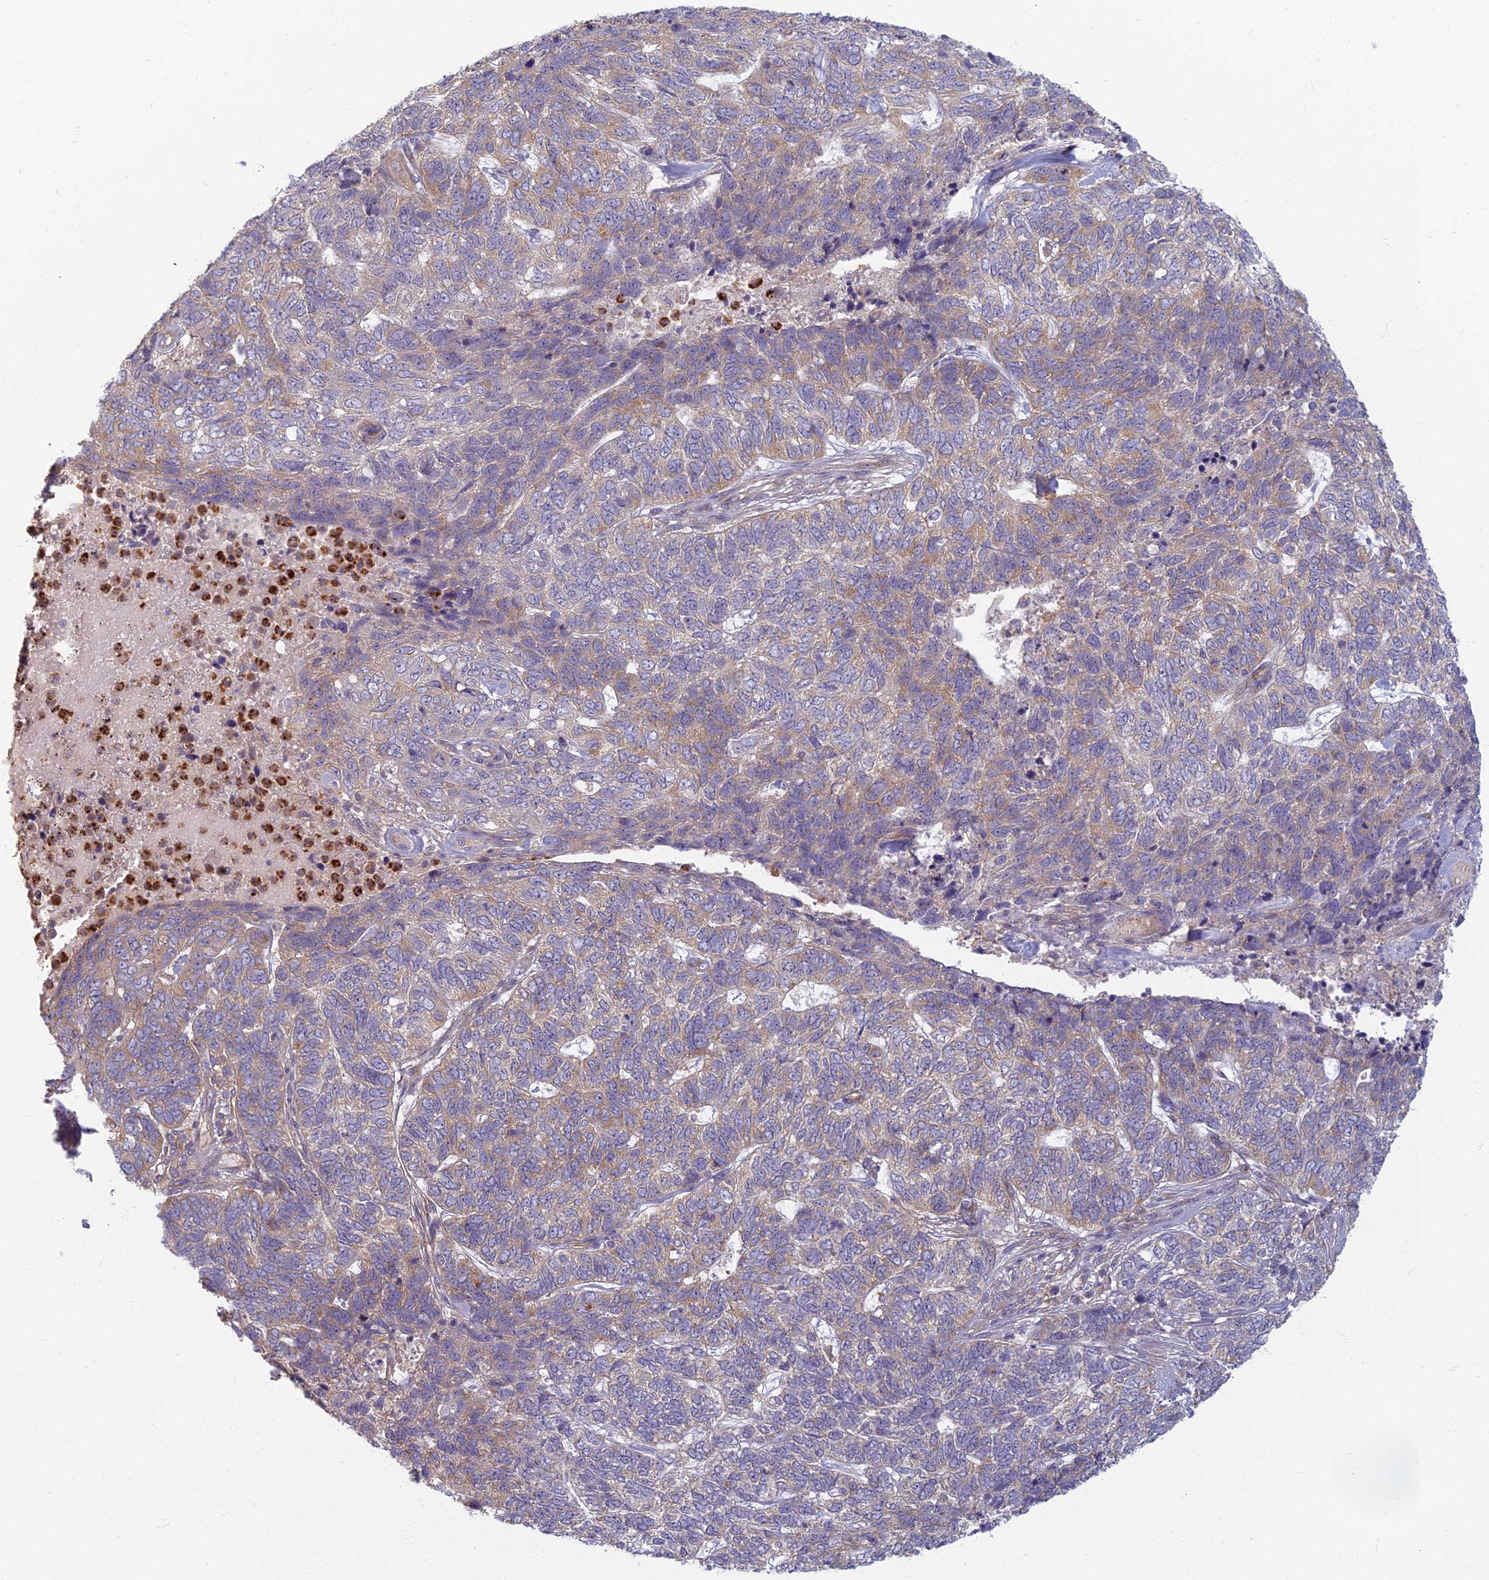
{"staining": {"intensity": "weak", "quantity": "25%-75%", "location": "cytoplasmic/membranous"}, "tissue": "skin cancer", "cell_type": "Tumor cells", "image_type": "cancer", "snomed": [{"axis": "morphology", "description": "Basal cell carcinoma"}, {"axis": "topography", "description": "Skin"}], "caption": "Human skin basal cell carcinoma stained with a protein marker reveals weak staining in tumor cells.", "gene": "PROX2", "patient": {"sex": "female", "age": 65}}